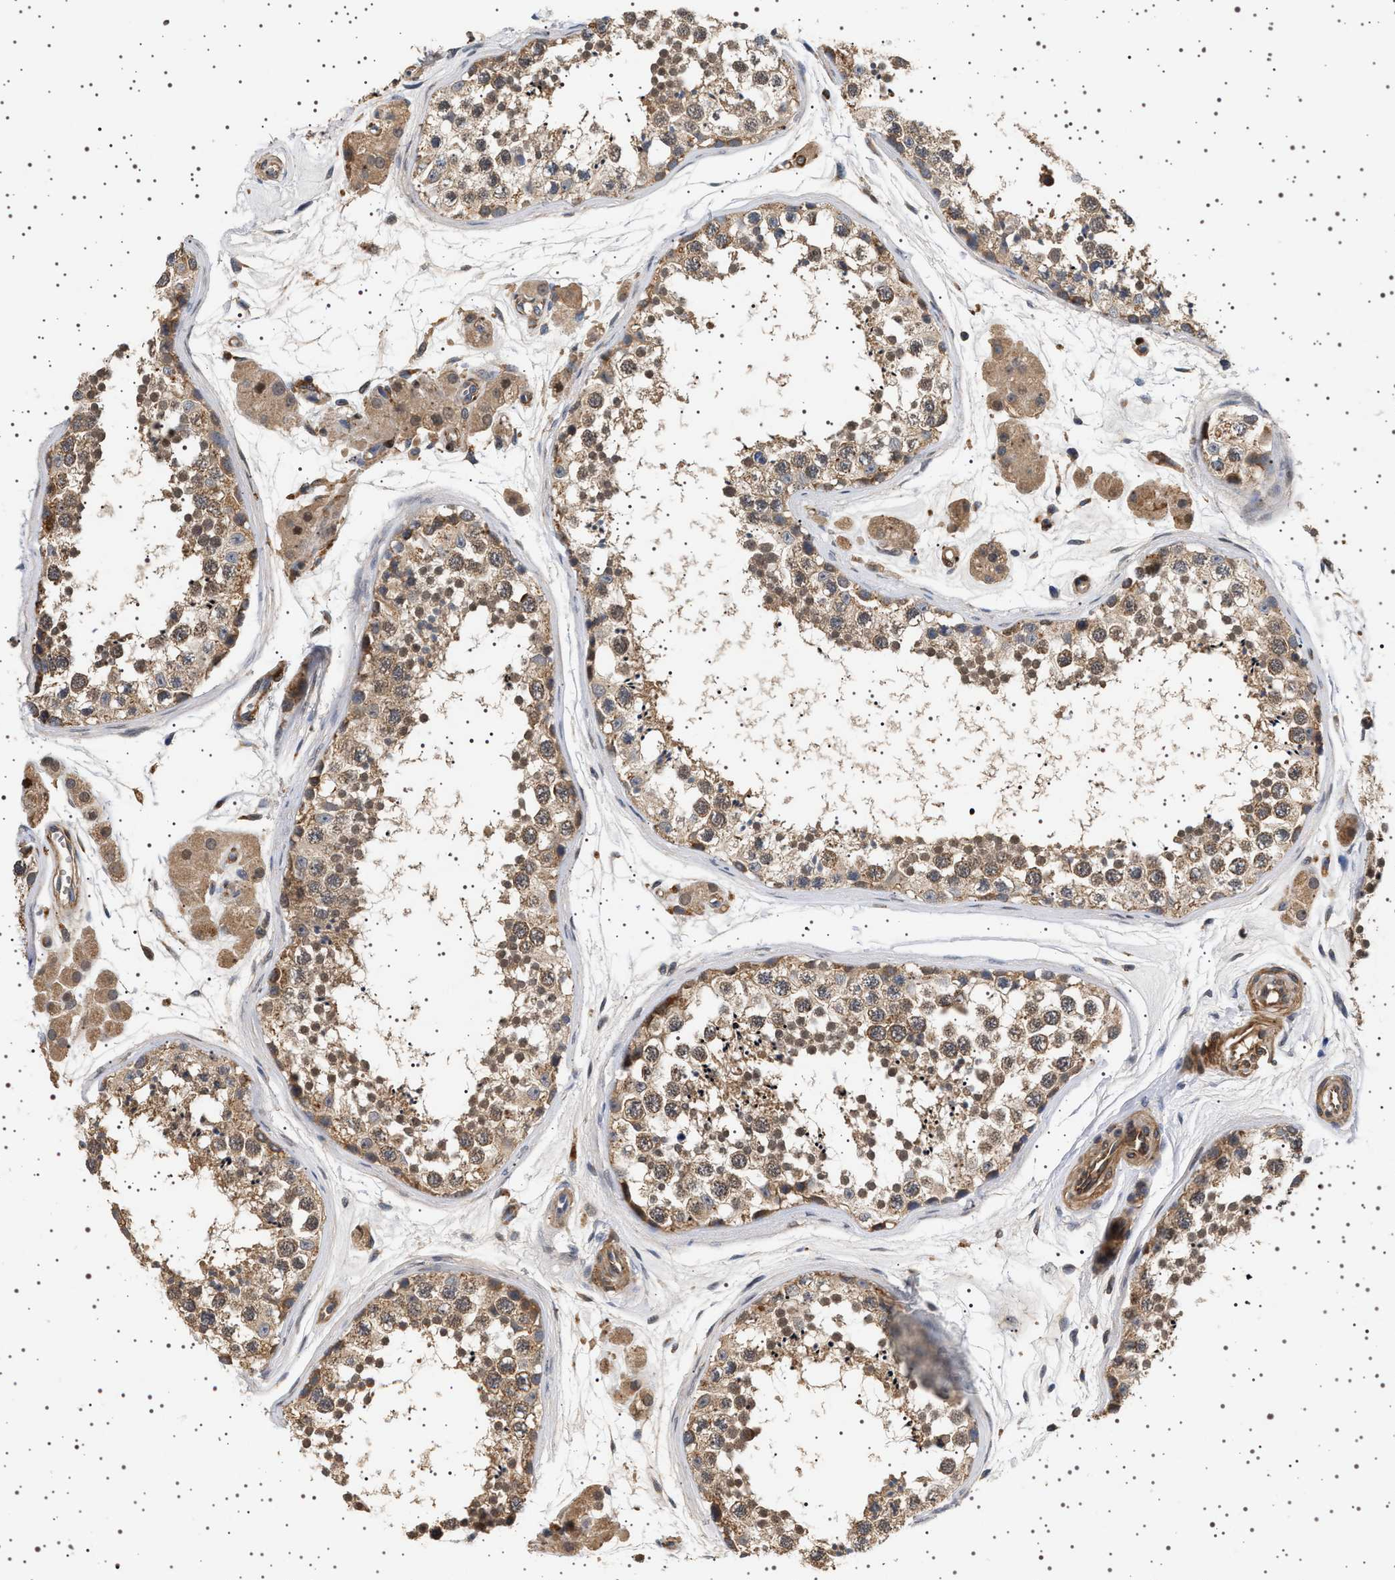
{"staining": {"intensity": "weak", "quantity": ">75%", "location": "cytoplasmic/membranous"}, "tissue": "testis", "cell_type": "Cells in seminiferous ducts", "image_type": "normal", "snomed": [{"axis": "morphology", "description": "Normal tissue, NOS"}, {"axis": "topography", "description": "Testis"}], "caption": "A histopathology image showing weak cytoplasmic/membranous positivity in about >75% of cells in seminiferous ducts in normal testis, as visualized by brown immunohistochemical staining.", "gene": "GUCY1B1", "patient": {"sex": "male", "age": 56}}